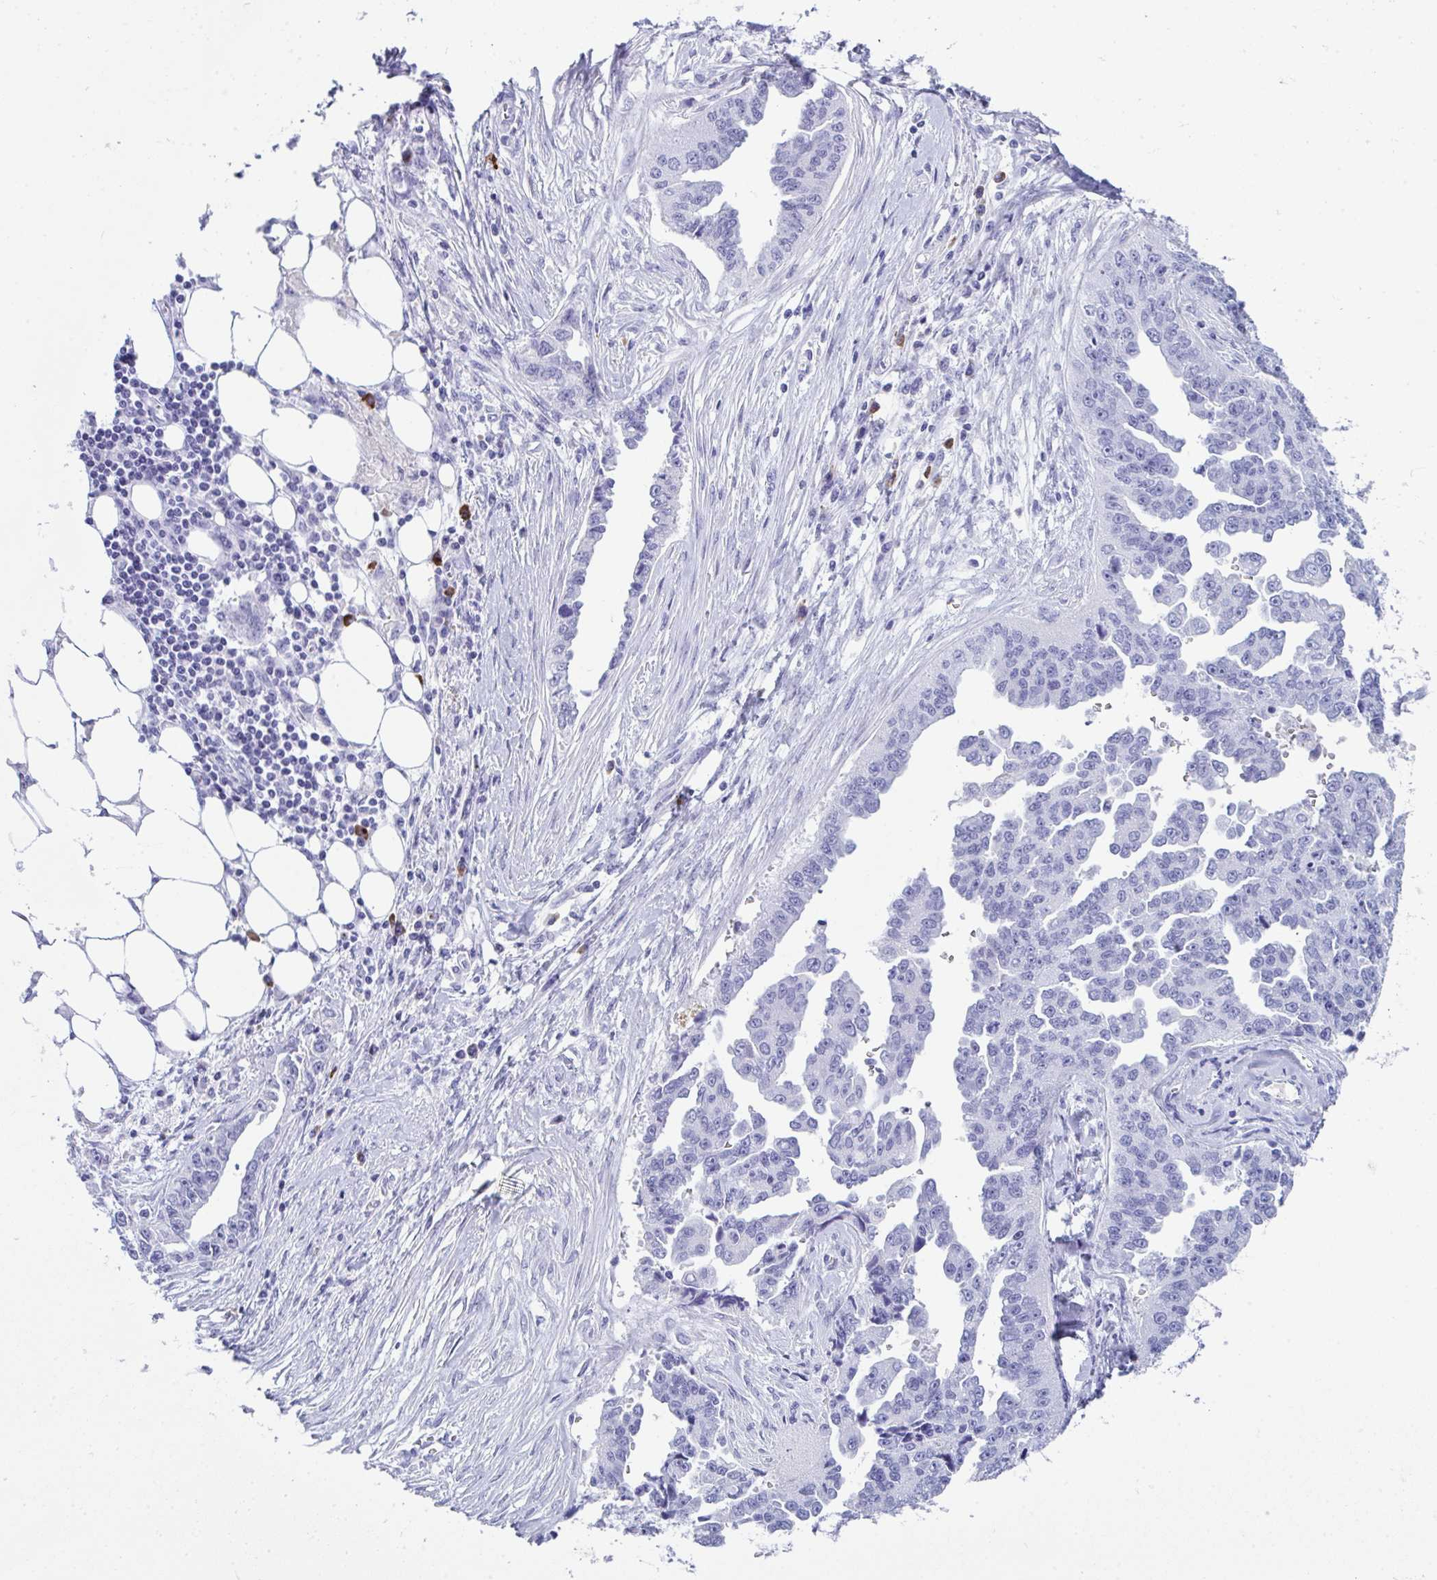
{"staining": {"intensity": "negative", "quantity": "none", "location": "none"}, "tissue": "ovarian cancer", "cell_type": "Tumor cells", "image_type": "cancer", "snomed": [{"axis": "morphology", "description": "Cystadenocarcinoma, serous, NOS"}, {"axis": "topography", "description": "Ovary"}], "caption": "This is a image of immunohistochemistry staining of ovarian serous cystadenocarcinoma, which shows no positivity in tumor cells.", "gene": "JCHAIN", "patient": {"sex": "female", "age": 75}}